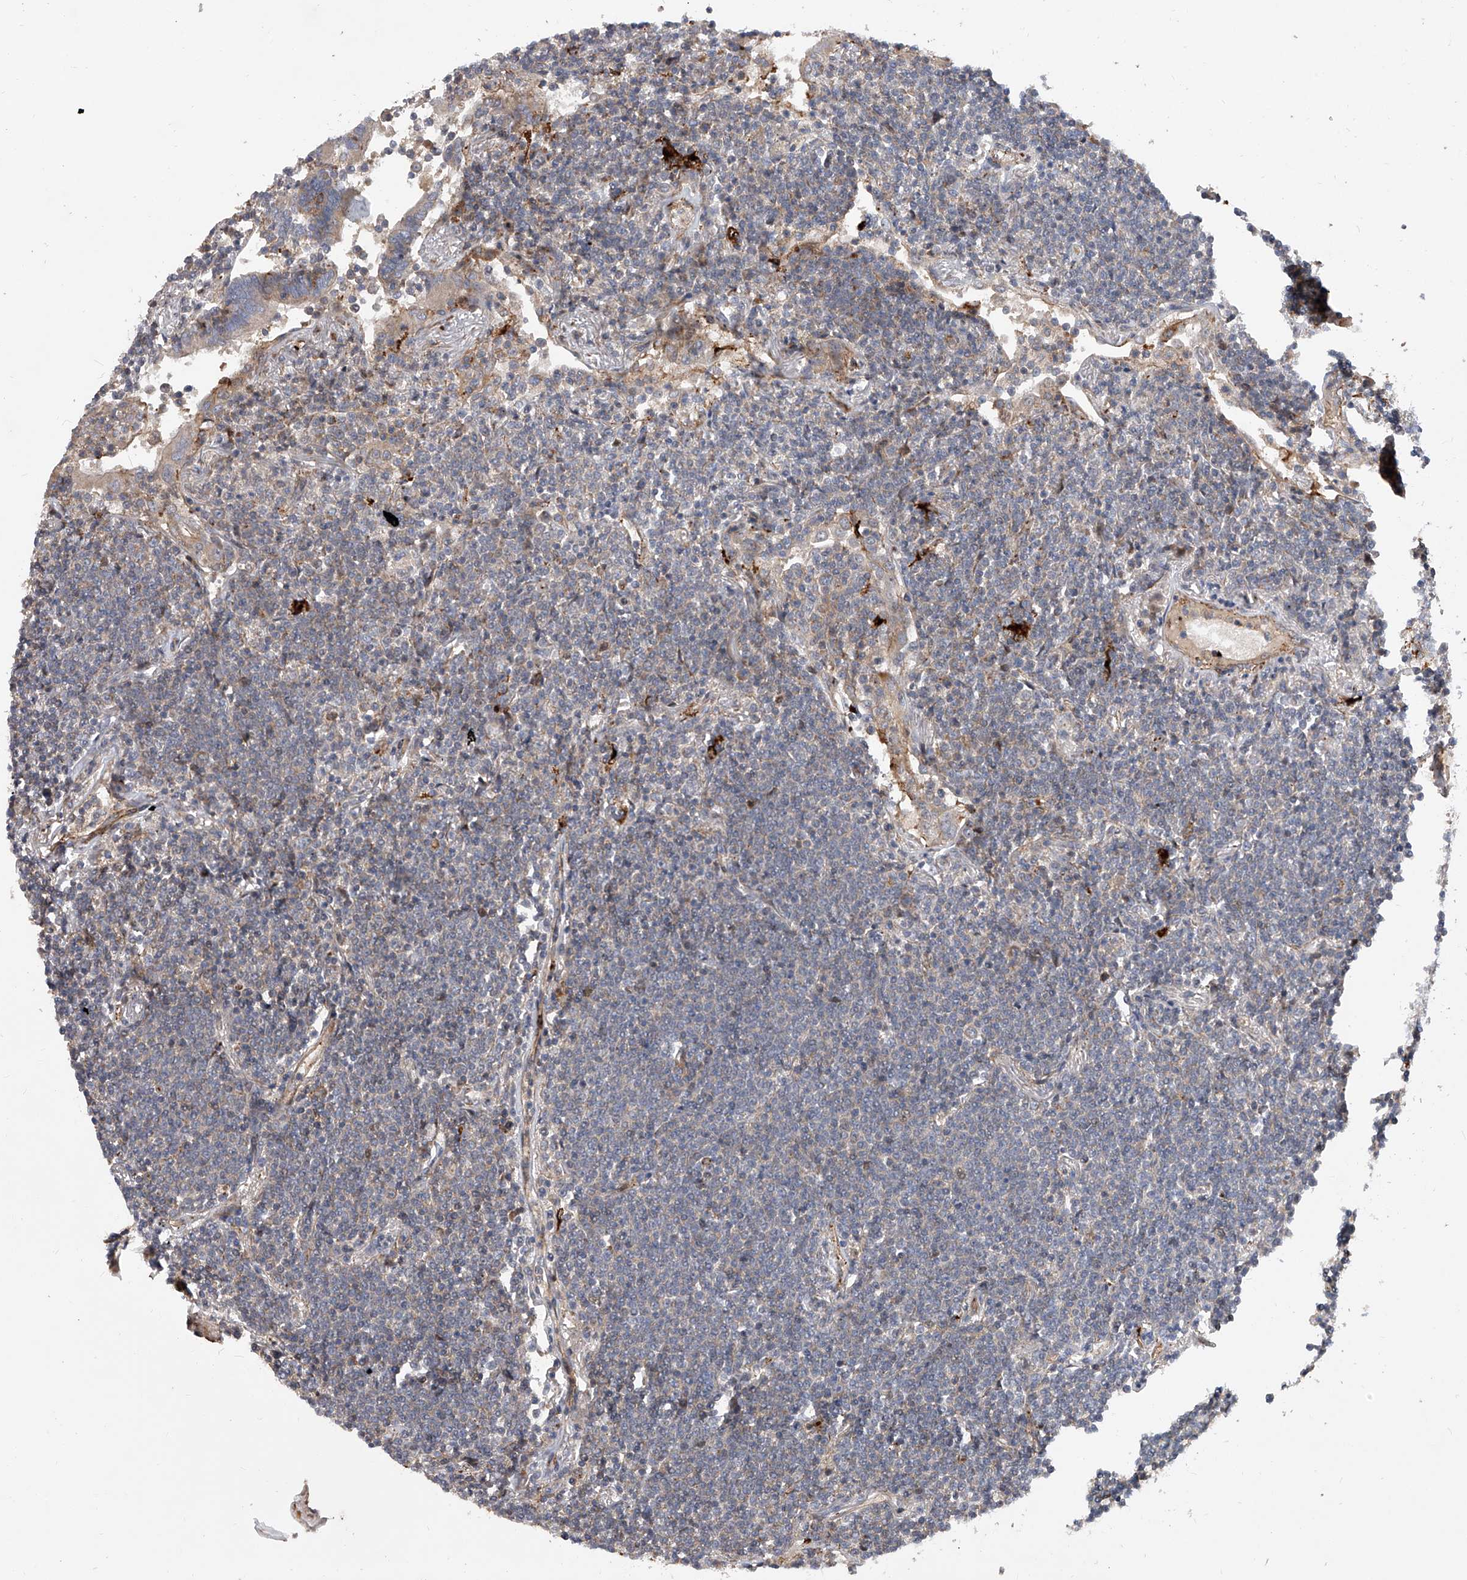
{"staining": {"intensity": "weak", "quantity": "<25%", "location": "cytoplasmic/membranous"}, "tissue": "lymphoma", "cell_type": "Tumor cells", "image_type": "cancer", "snomed": [{"axis": "morphology", "description": "Malignant lymphoma, non-Hodgkin's type, Low grade"}, {"axis": "topography", "description": "Lung"}], "caption": "There is no significant positivity in tumor cells of lymphoma.", "gene": "PDSS2", "patient": {"sex": "female", "age": 71}}